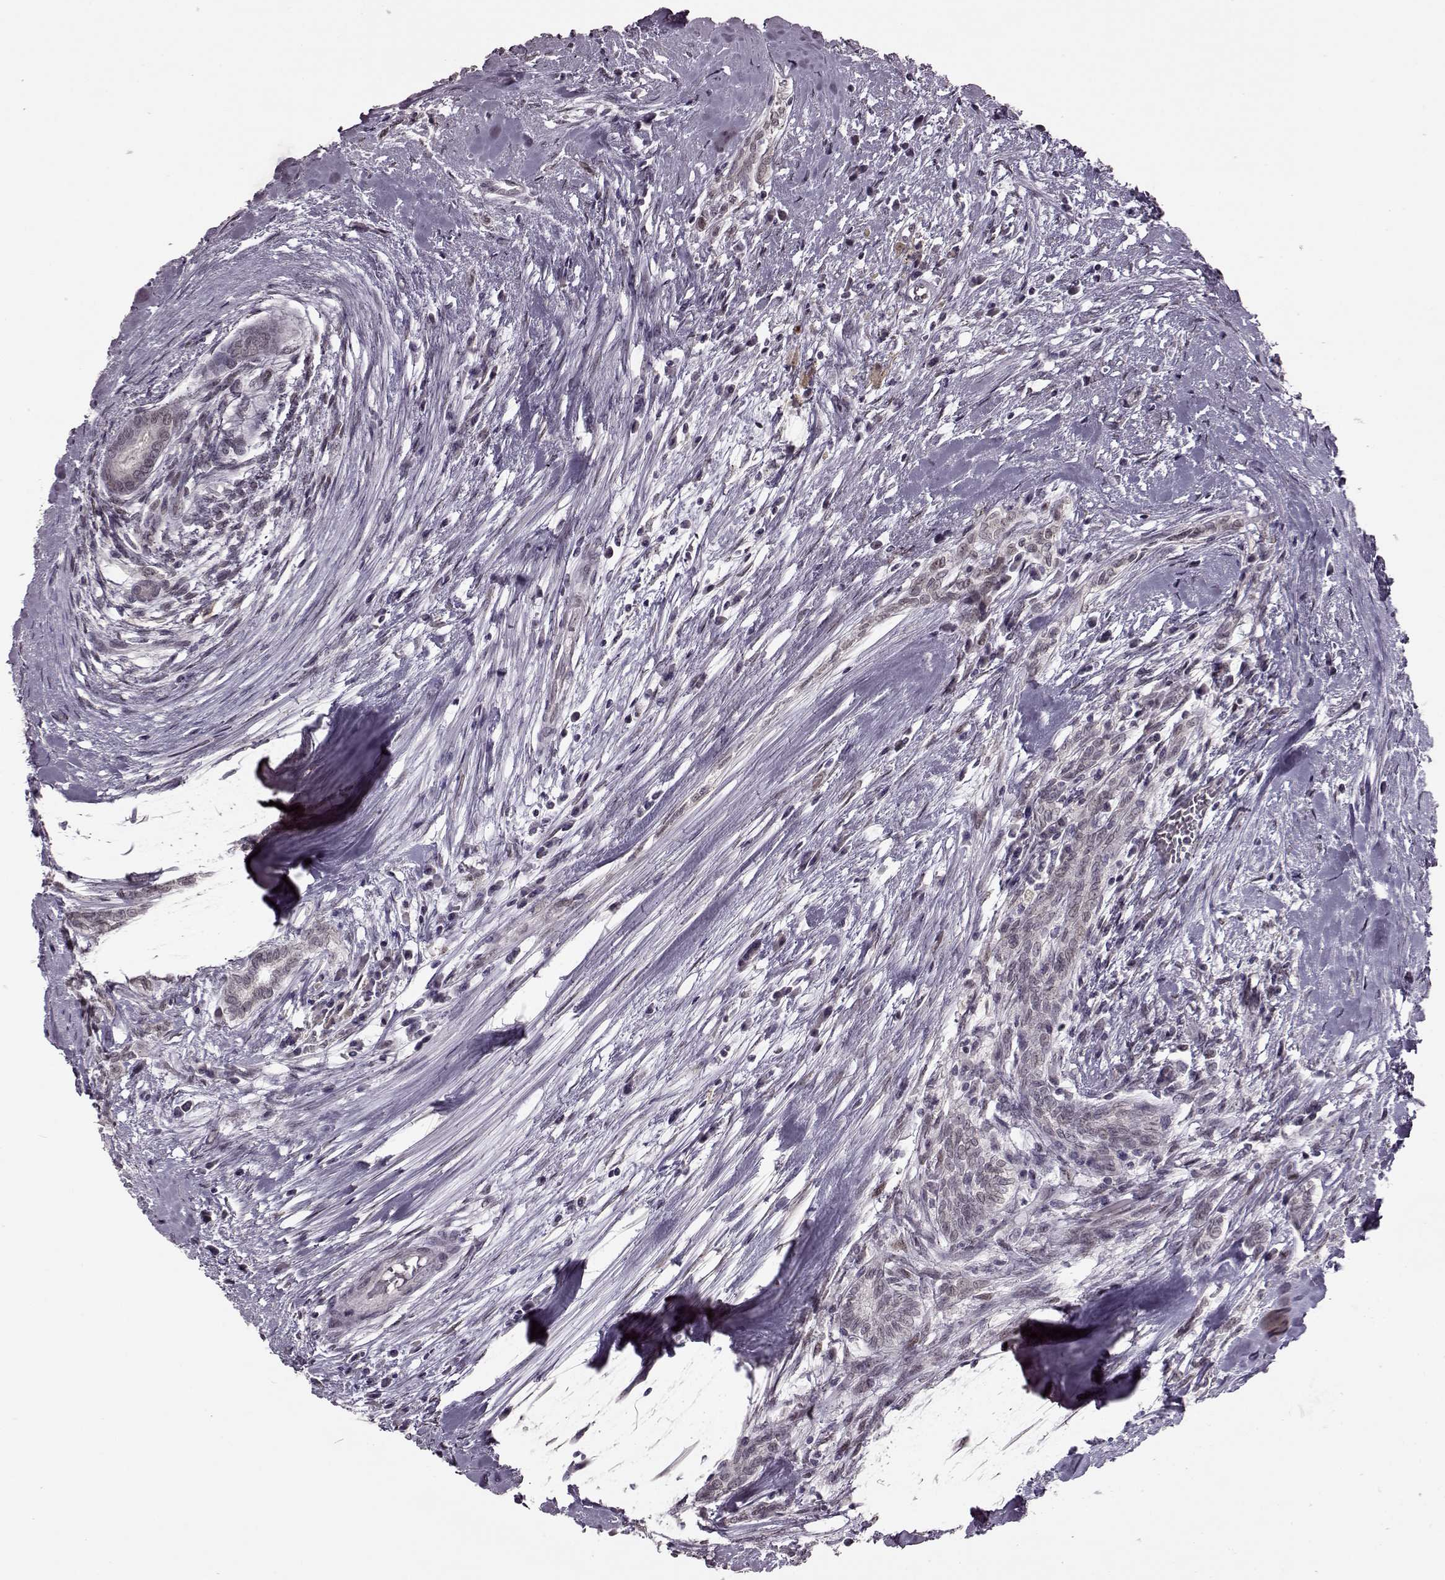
{"staining": {"intensity": "negative", "quantity": "none", "location": "none"}, "tissue": "testis cancer", "cell_type": "Tumor cells", "image_type": "cancer", "snomed": [{"axis": "morphology", "description": "Carcinoma, Embryonal, NOS"}, {"axis": "topography", "description": "Testis"}], "caption": "The micrograph reveals no significant expression in tumor cells of testis embryonal carcinoma. (DAB immunohistochemistry visualized using brightfield microscopy, high magnification).", "gene": "STX1B", "patient": {"sex": "male", "age": 37}}